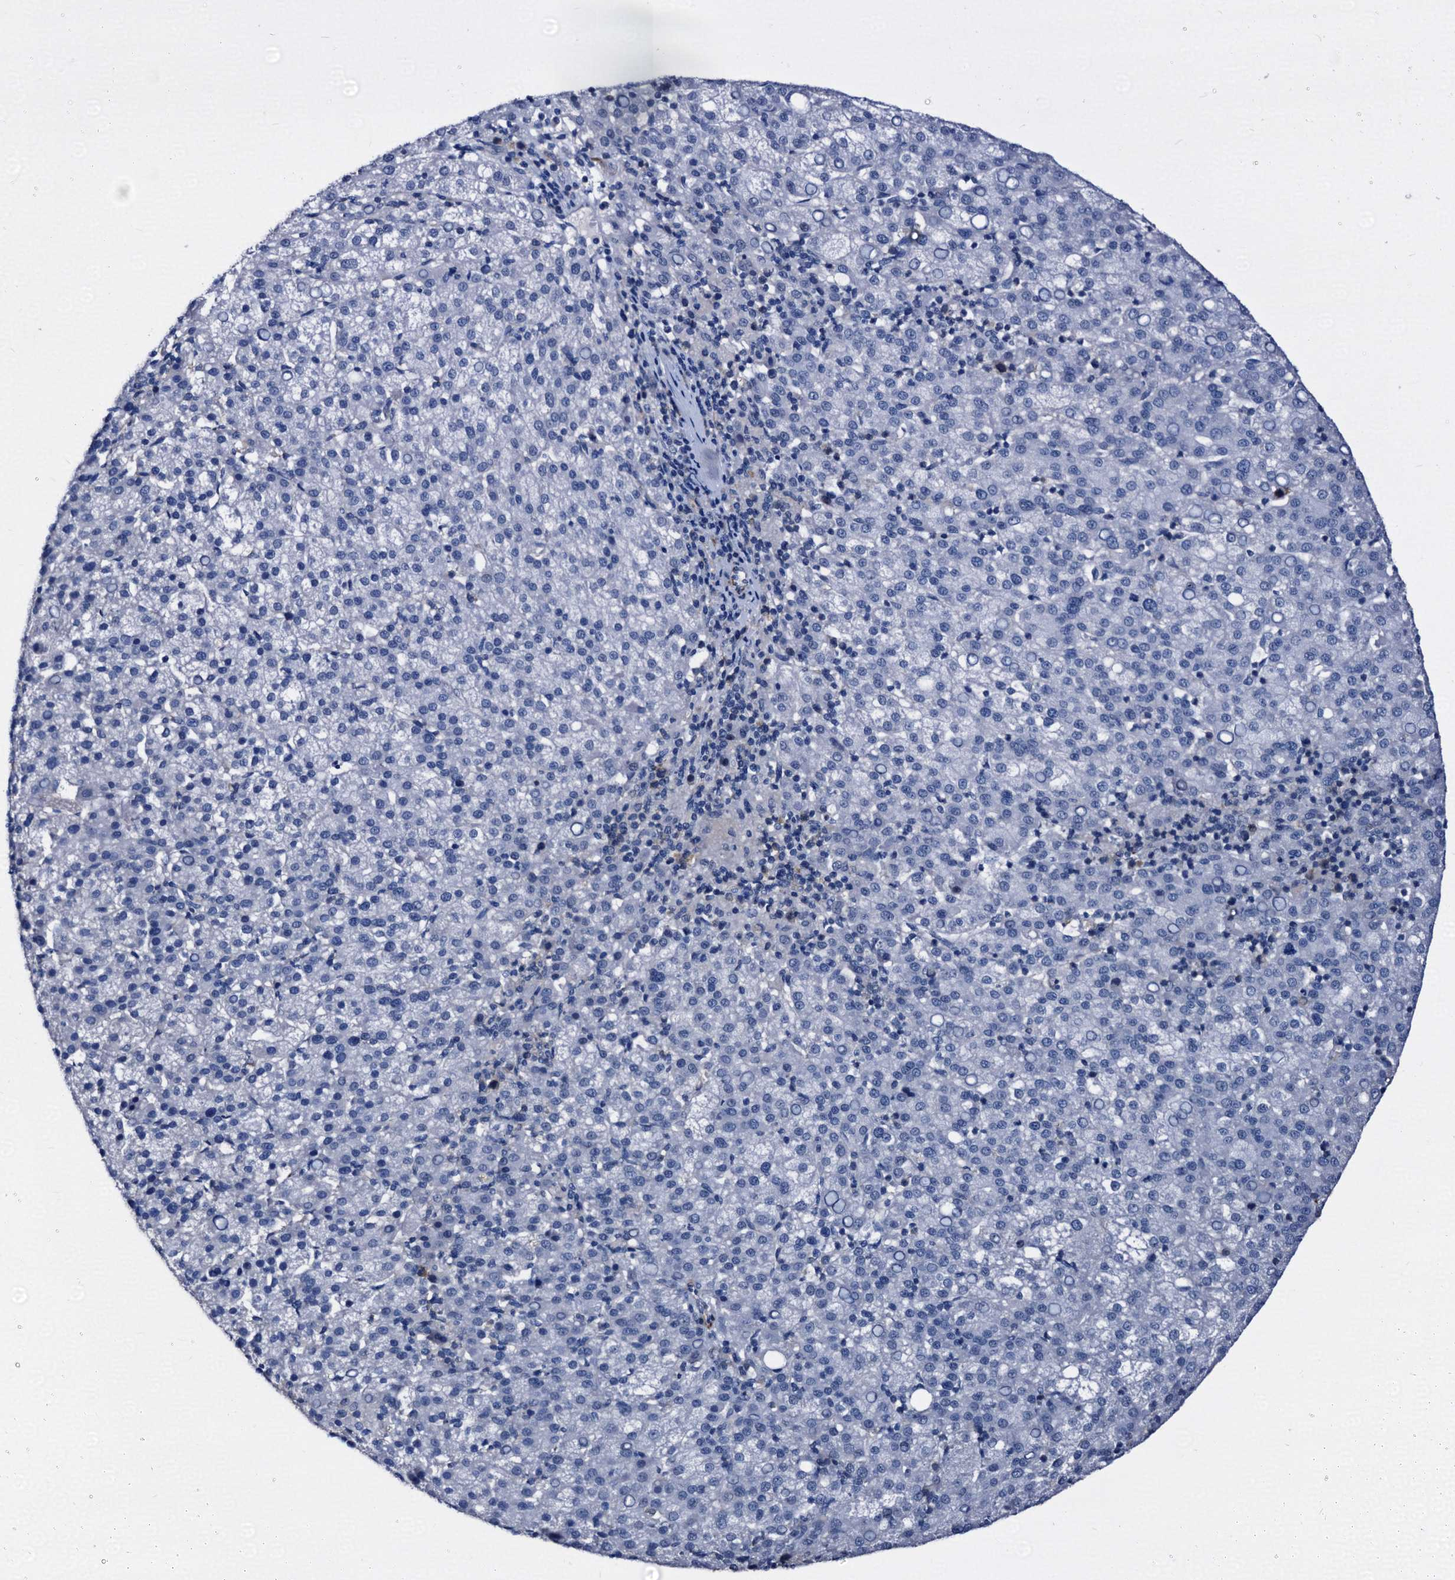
{"staining": {"intensity": "negative", "quantity": "none", "location": "none"}, "tissue": "liver cancer", "cell_type": "Tumor cells", "image_type": "cancer", "snomed": [{"axis": "morphology", "description": "Carcinoma, Hepatocellular, NOS"}, {"axis": "topography", "description": "Liver"}], "caption": "The micrograph exhibits no significant positivity in tumor cells of liver cancer (hepatocellular carcinoma). Brightfield microscopy of immunohistochemistry stained with DAB (brown) and hematoxylin (blue), captured at high magnification.", "gene": "EMG1", "patient": {"sex": "female", "age": 58}}